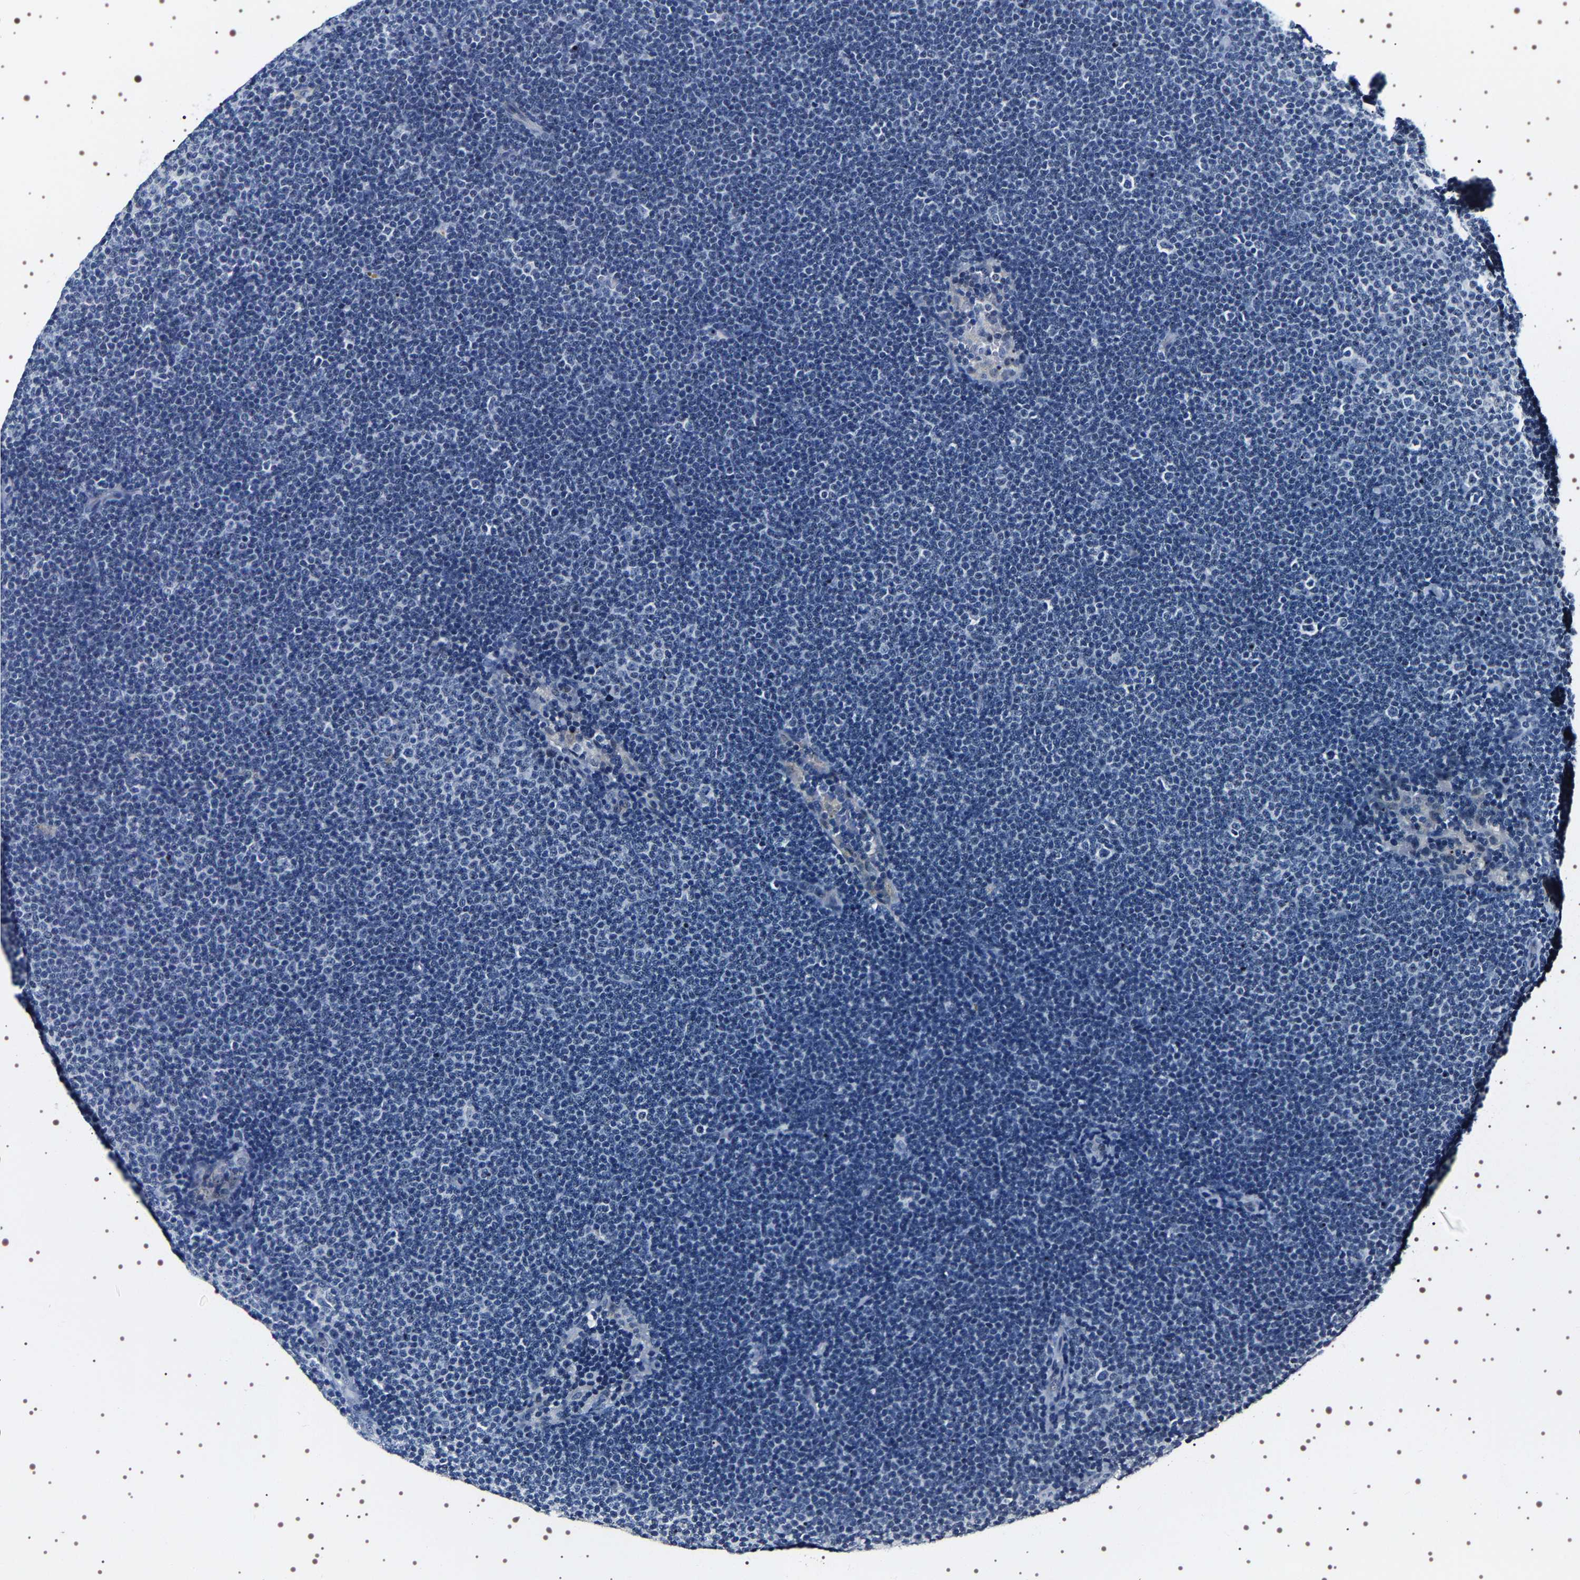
{"staining": {"intensity": "negative", "quantity": "none", "location": "none"}, "tissue": "lymphoma", "cell_type": "Tumor cells", "image_type": "cancer", "snomed": [{"axis": "morphology", "description": "Malignant lymphoma, non-Hodgkin's type, Low grade"}, {"axis": "topography", "description": "Lymph node"}], "caption": "This is a image of IHC staining of low-grade malignant lymphoma, non-Hodgkin's type, which shows no expression in tumor cells. (Brightfield microscopy of DAB immunohistochemistry (IHC) at high magnification).", "gene": "UBQLN3", "patient": {"sex": "female", "age": 53}}